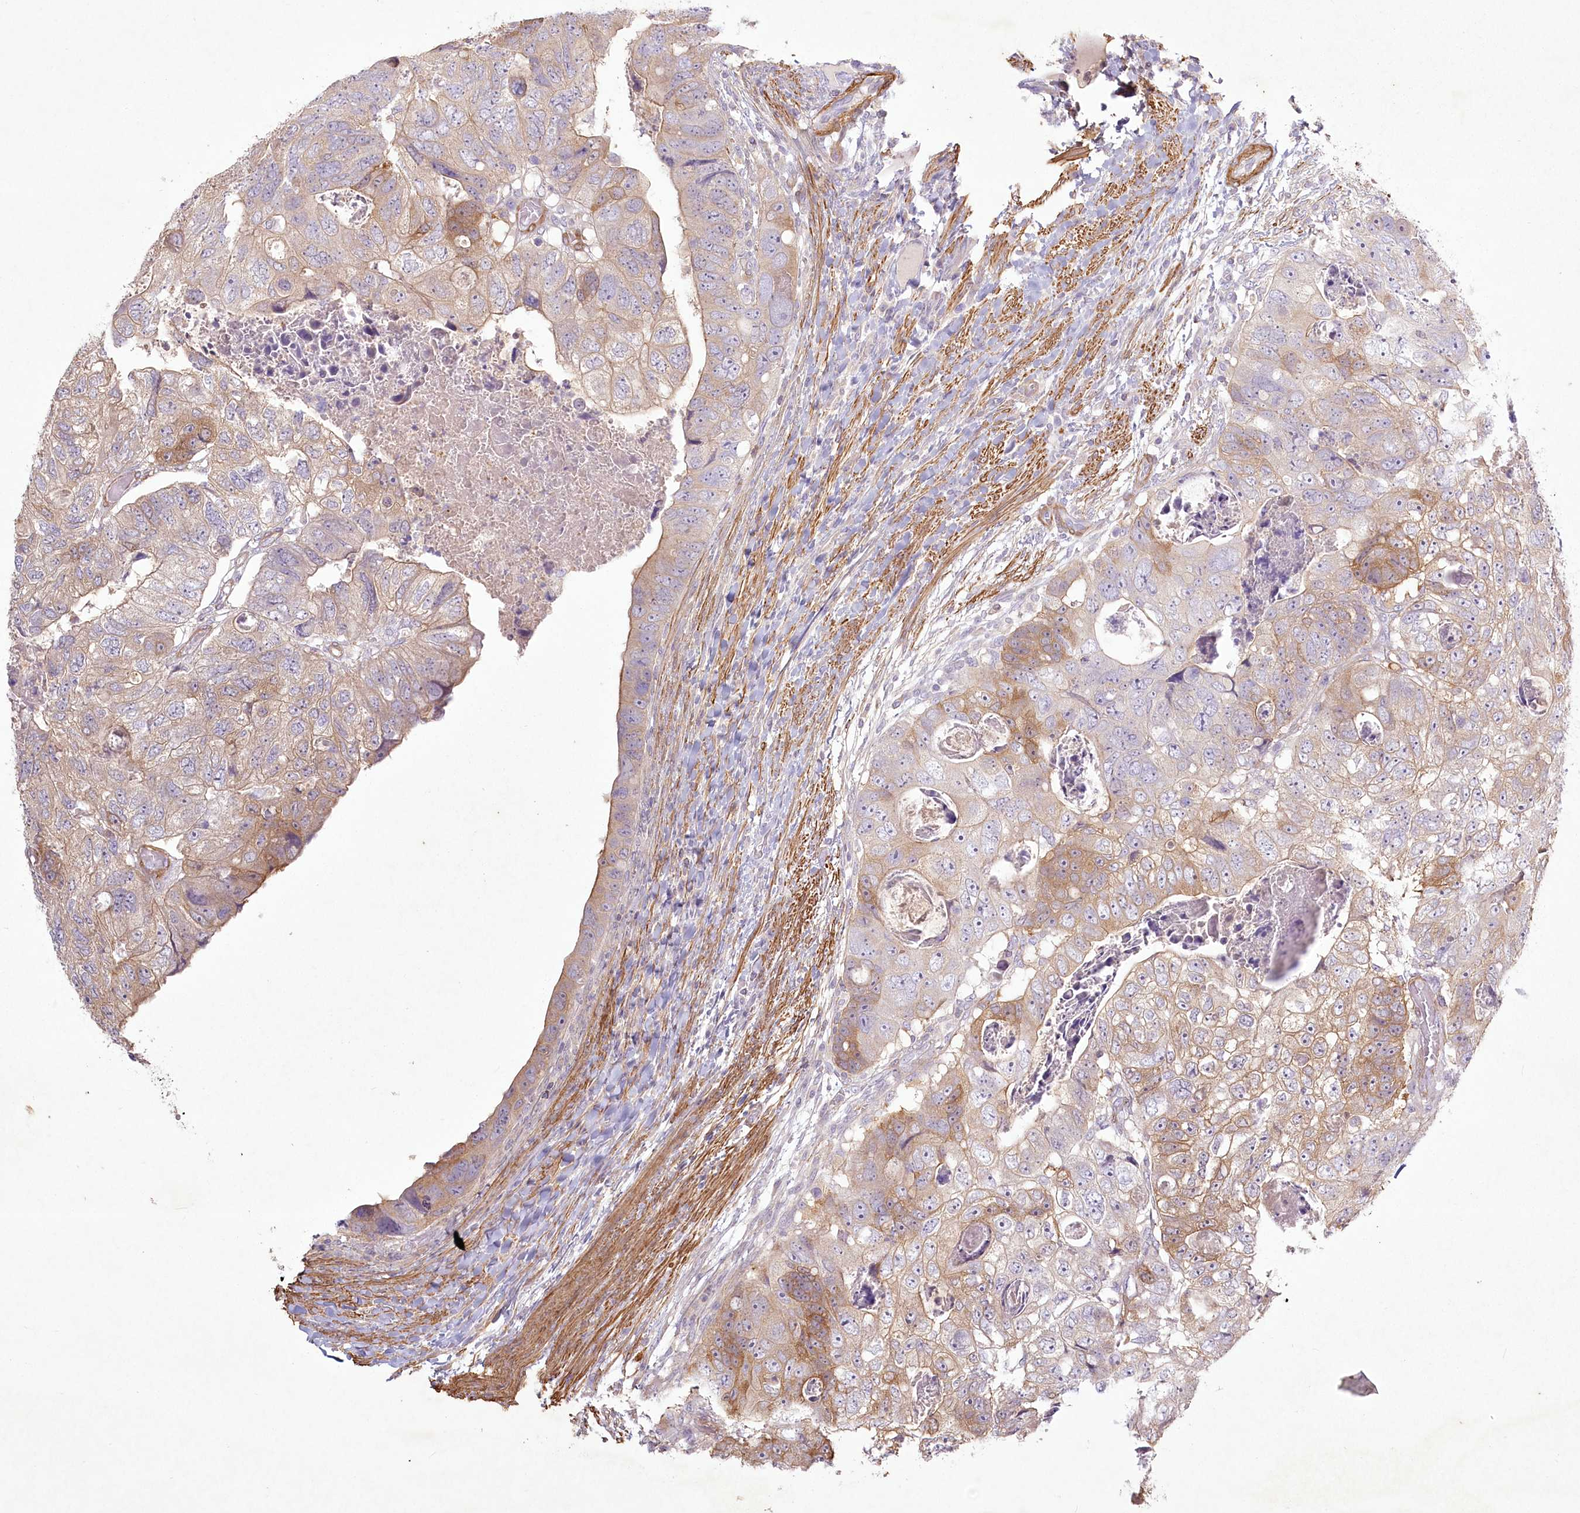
{"staining": {"intensity": "moderate", "quantity": "<25%", "location": "cytoplasmic/membranous"}, "tissue": "colorectal cancer", "cell_type": "Tumor cells", "image_type": "cancer", "snomed": [{"axis": "morphology", "description": "Adenocarcinoma, NOS"}, {"axis": "topography", "description": "Rectum"}], "caption": "Colorectal adenocarcinoma stained with immunohistochemistry displays moderate cytoplasmic/membranous expression in approximately <25% of tumor cells. (DAB = brown stain, brightfield microscopy at high magnification).", "gene": "INPP4B", "patient": {"sex": "male", "age": 59}}